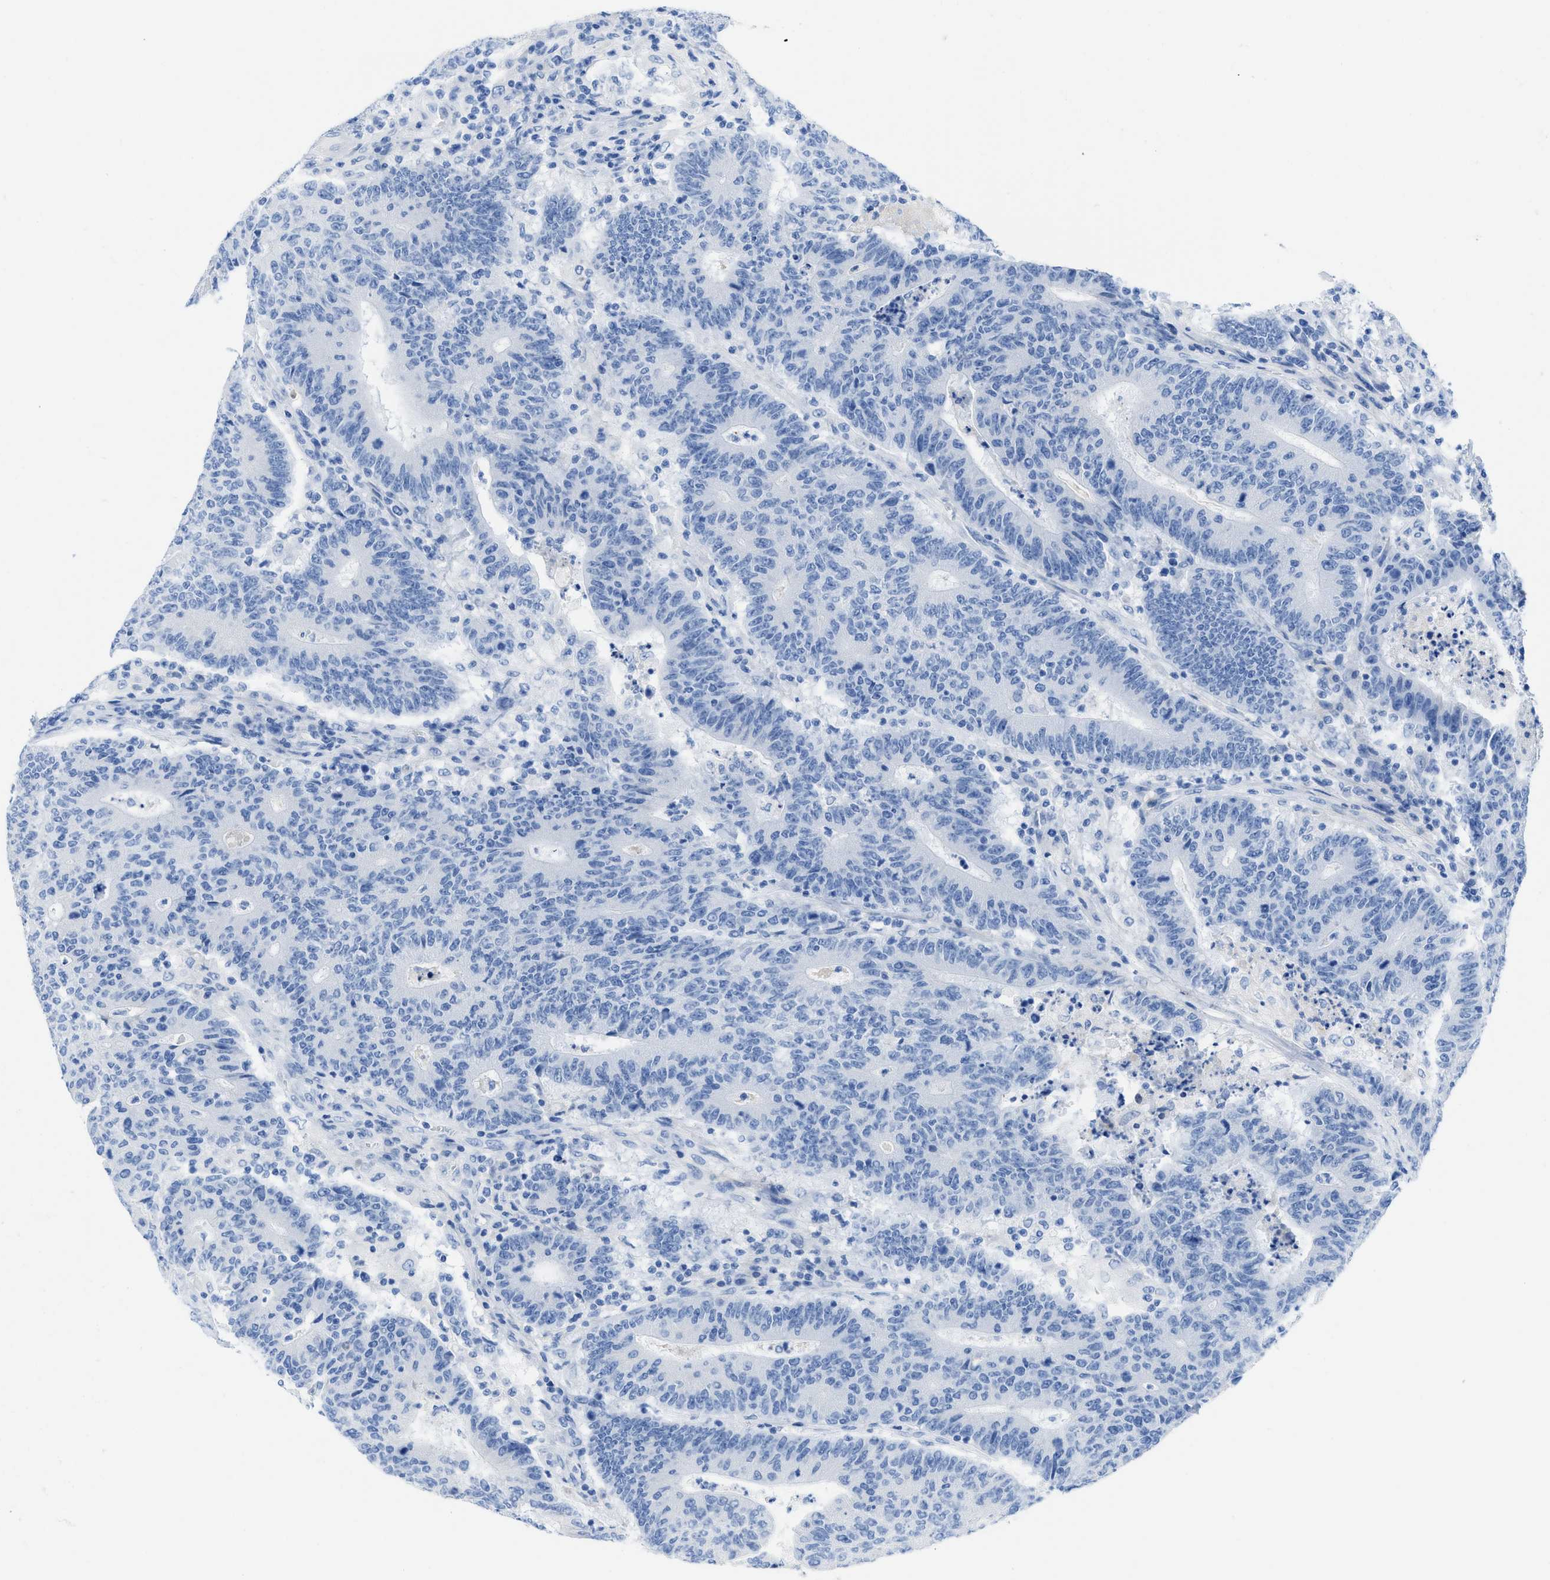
{"staining": {"intensity": "negative", "quantity": "none", "location": "none"}, "tissue": "colorectal cancer", "cell_type": "Tumor cells", "image_type": "cancer", "snomed": [{"axis": "morphology", "description": "Normal tissue, NOS"}, {"axis": "morphology", "description": "Adenocarcinoma, NOS"}, {"axis": "topography", "description": "Colon"}], "caption": "The micrograph reveals no staining of tumor cells in colorectal cancer. The staining is performed using DAB brown chromogen with nuclei counter-stained in using hematoxylin.", "gene": "COL3A1", "patient": {"sex": "female", "age": 75}}